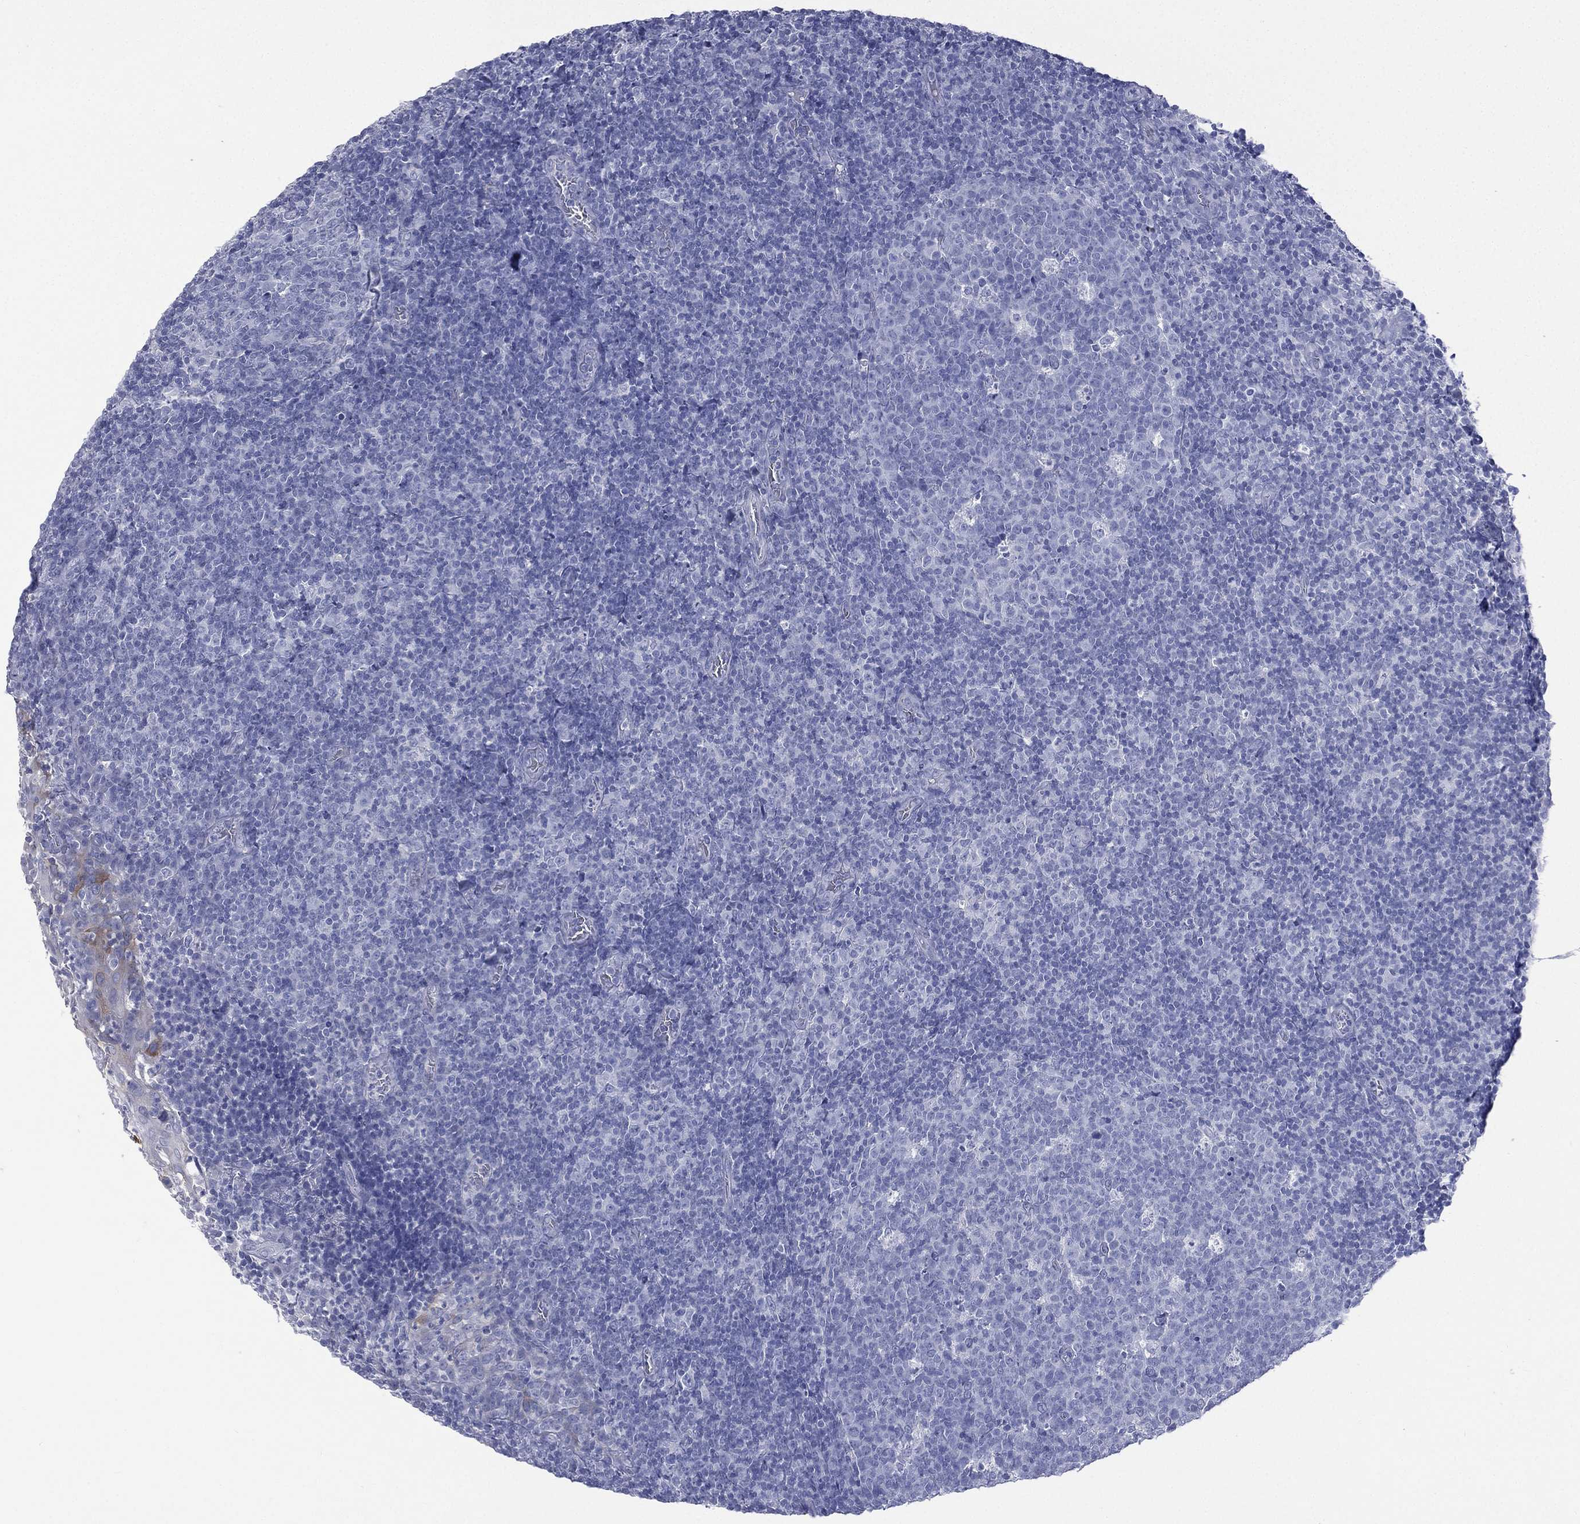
{"staining": {"intensity": "negative", "quantity": "none", "location": "none"}, "tissue": "tonsil", "cell_type": "Germinal center cells", "image_type": "normal", "snomed": [{"axis": "morphology", "description": "Normal tissue, NOS"}, {"axis": "topography", "description": "Tonsil"}], "caption": "The immunohistochemistry image has no significant staining in germinal center cells of tonsil.", "gene": "CES2", "patient": {"sex": "female", "age": 5}}